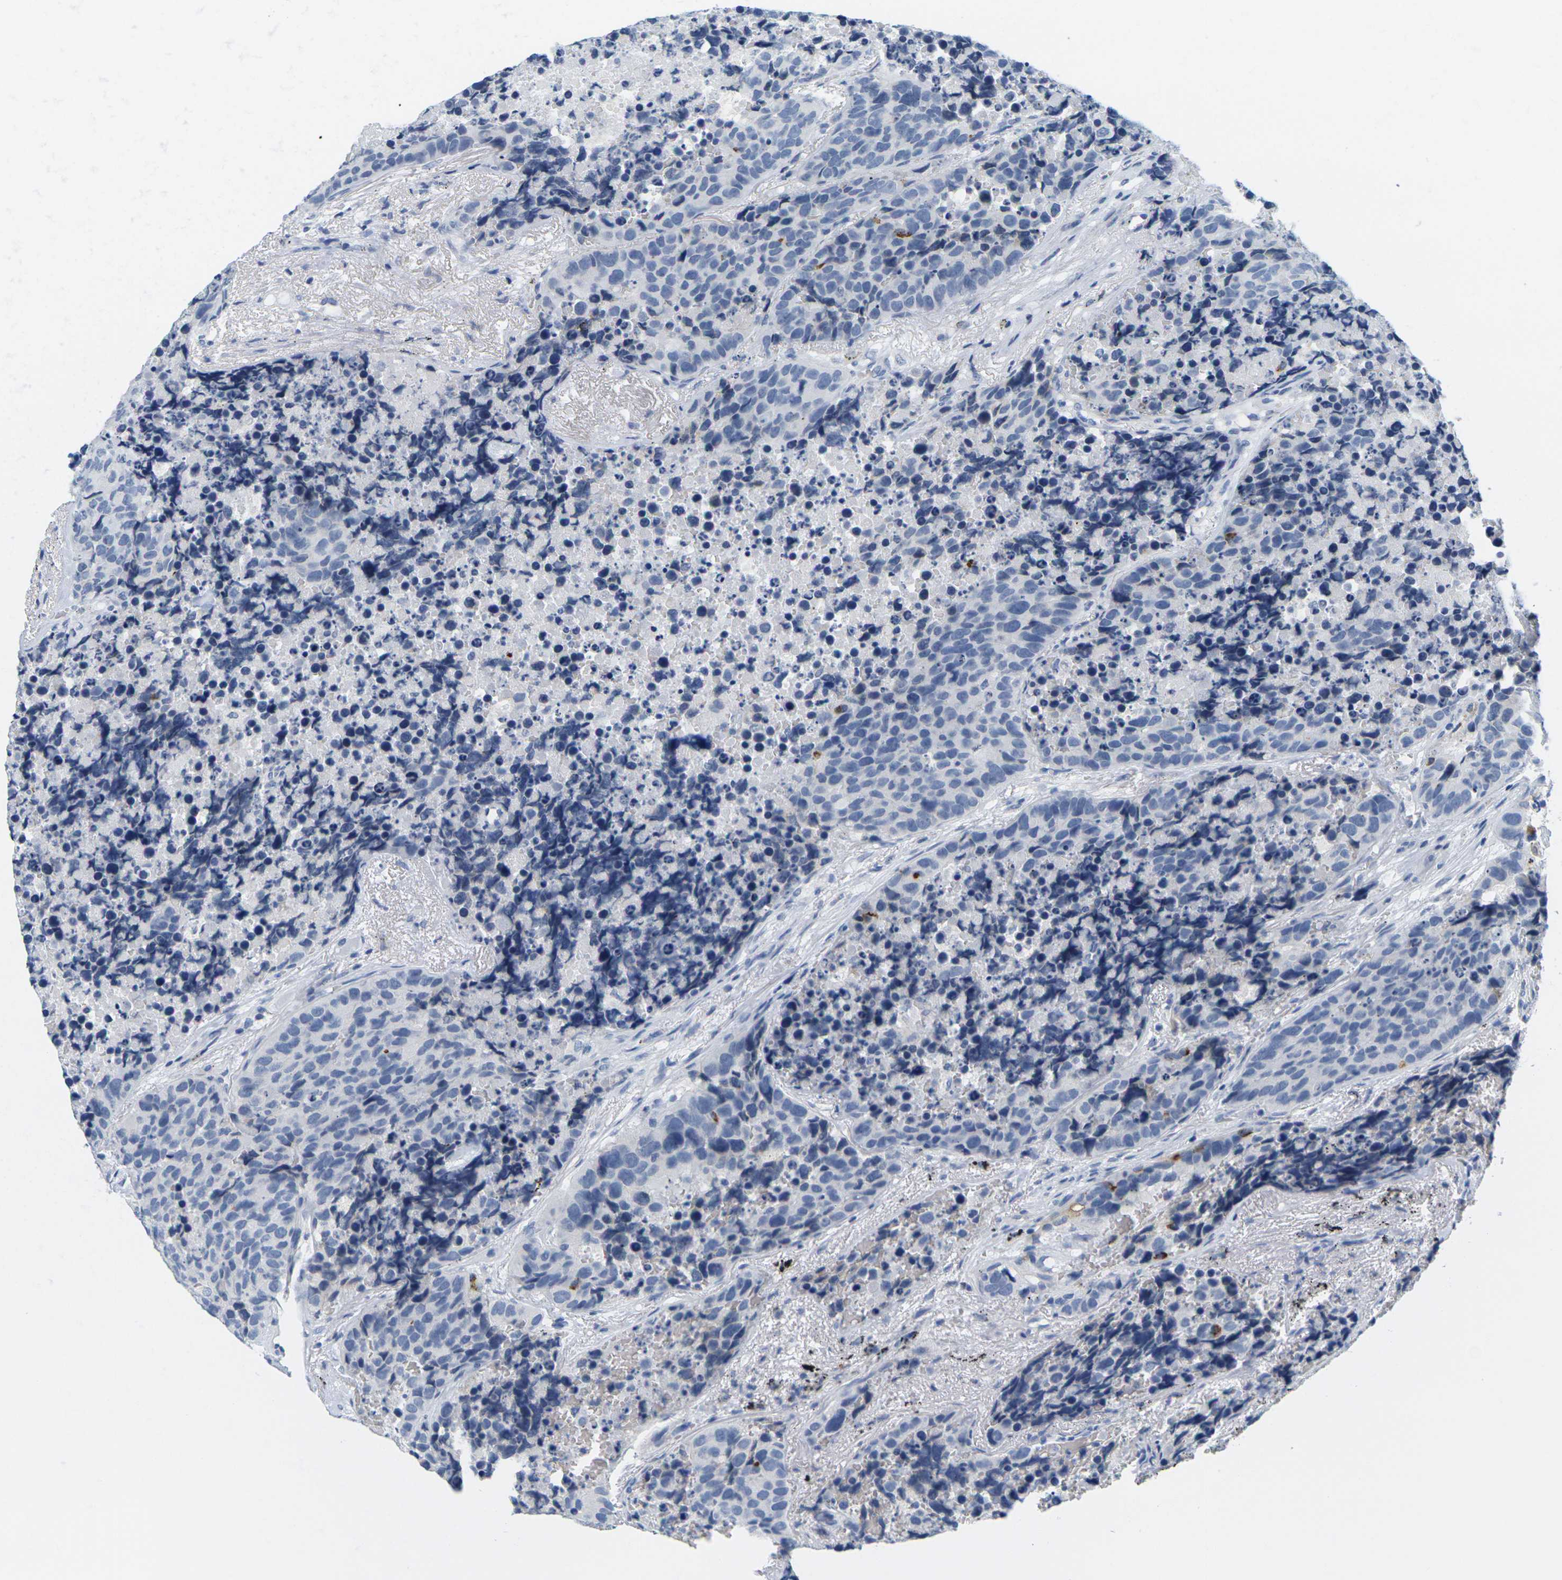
{"staining": {"intensity": "negative", "quantity": "none", "location": "none"}, "tissue": "carcinoid", "cell_type": "Tumor cells", "image_type": "cancer", "snomed": [{"axis": "morphology", "description": "Carcinoid, malignant, NOS"}, {"axis": "topography", "description": "Lung"}], "caption": "Malignant carcinoid stained for a protein using IHC exhibits no expression tumor cells.", "gene": "HLA-DOB", "patient": {"sex": "male", "age": 60}}